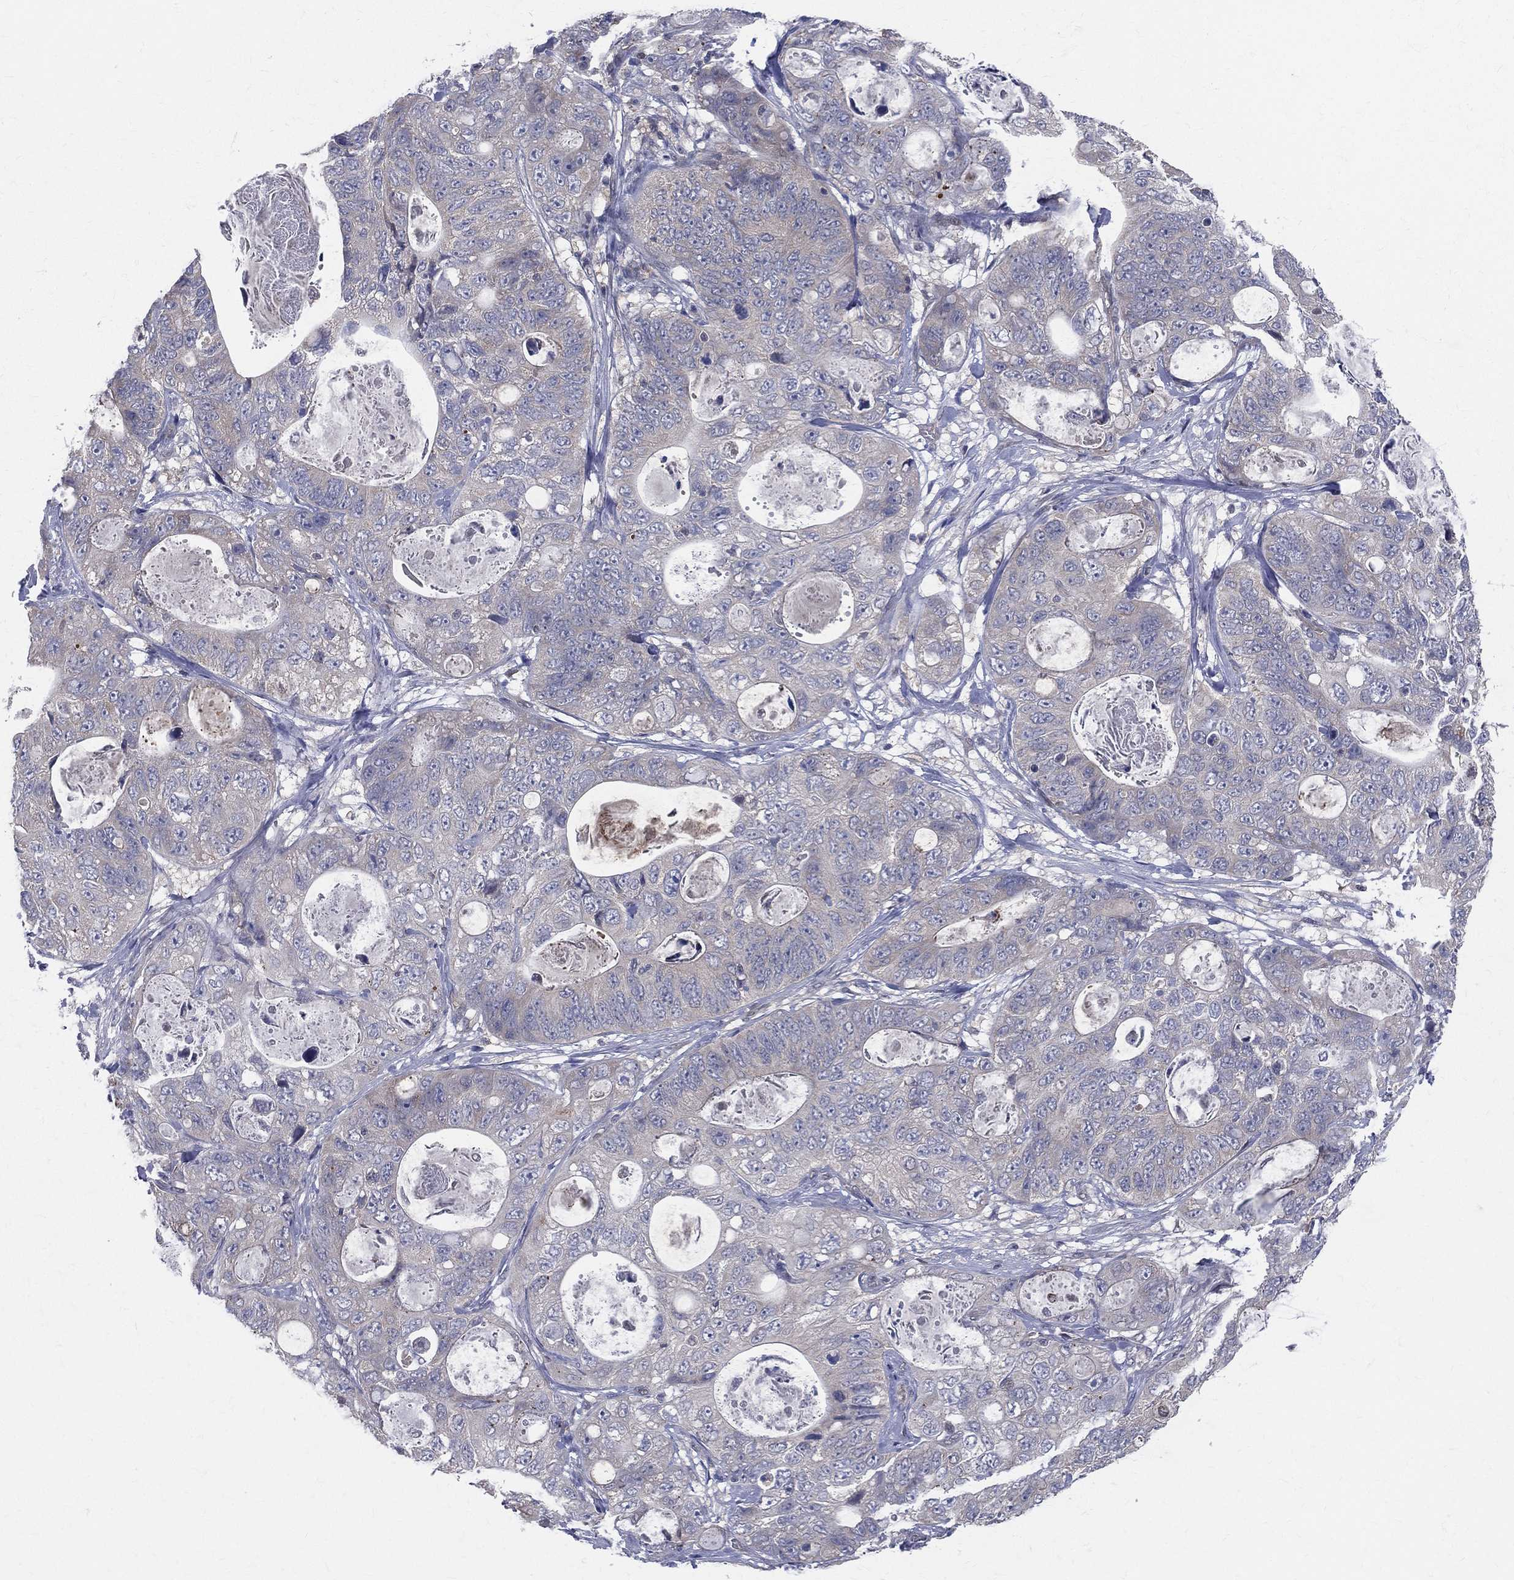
{"staining": {"intensity": "weak", "quantity": "<25%", "location": "cytoplasmic/membranous"}, "tissue": "stomach cancer", "cell_type": "Tumor cells", "image_type": "cancer", "snomed": [{"axis": "morphology", "description": "Normal tissue, NOS"}, {"axis": "morphology", "description": "Adenocarcinoma, NOS"}, {"axis": "topography", "description": "Stomach"}], "caption": "An IHC image of adenocarcinoma (stomach) is shown. There is no staining in tumor cells of adenocarcinoma (stomach).", "gene": "DLG4", "patient": {"sex": "female", "age": 89}}